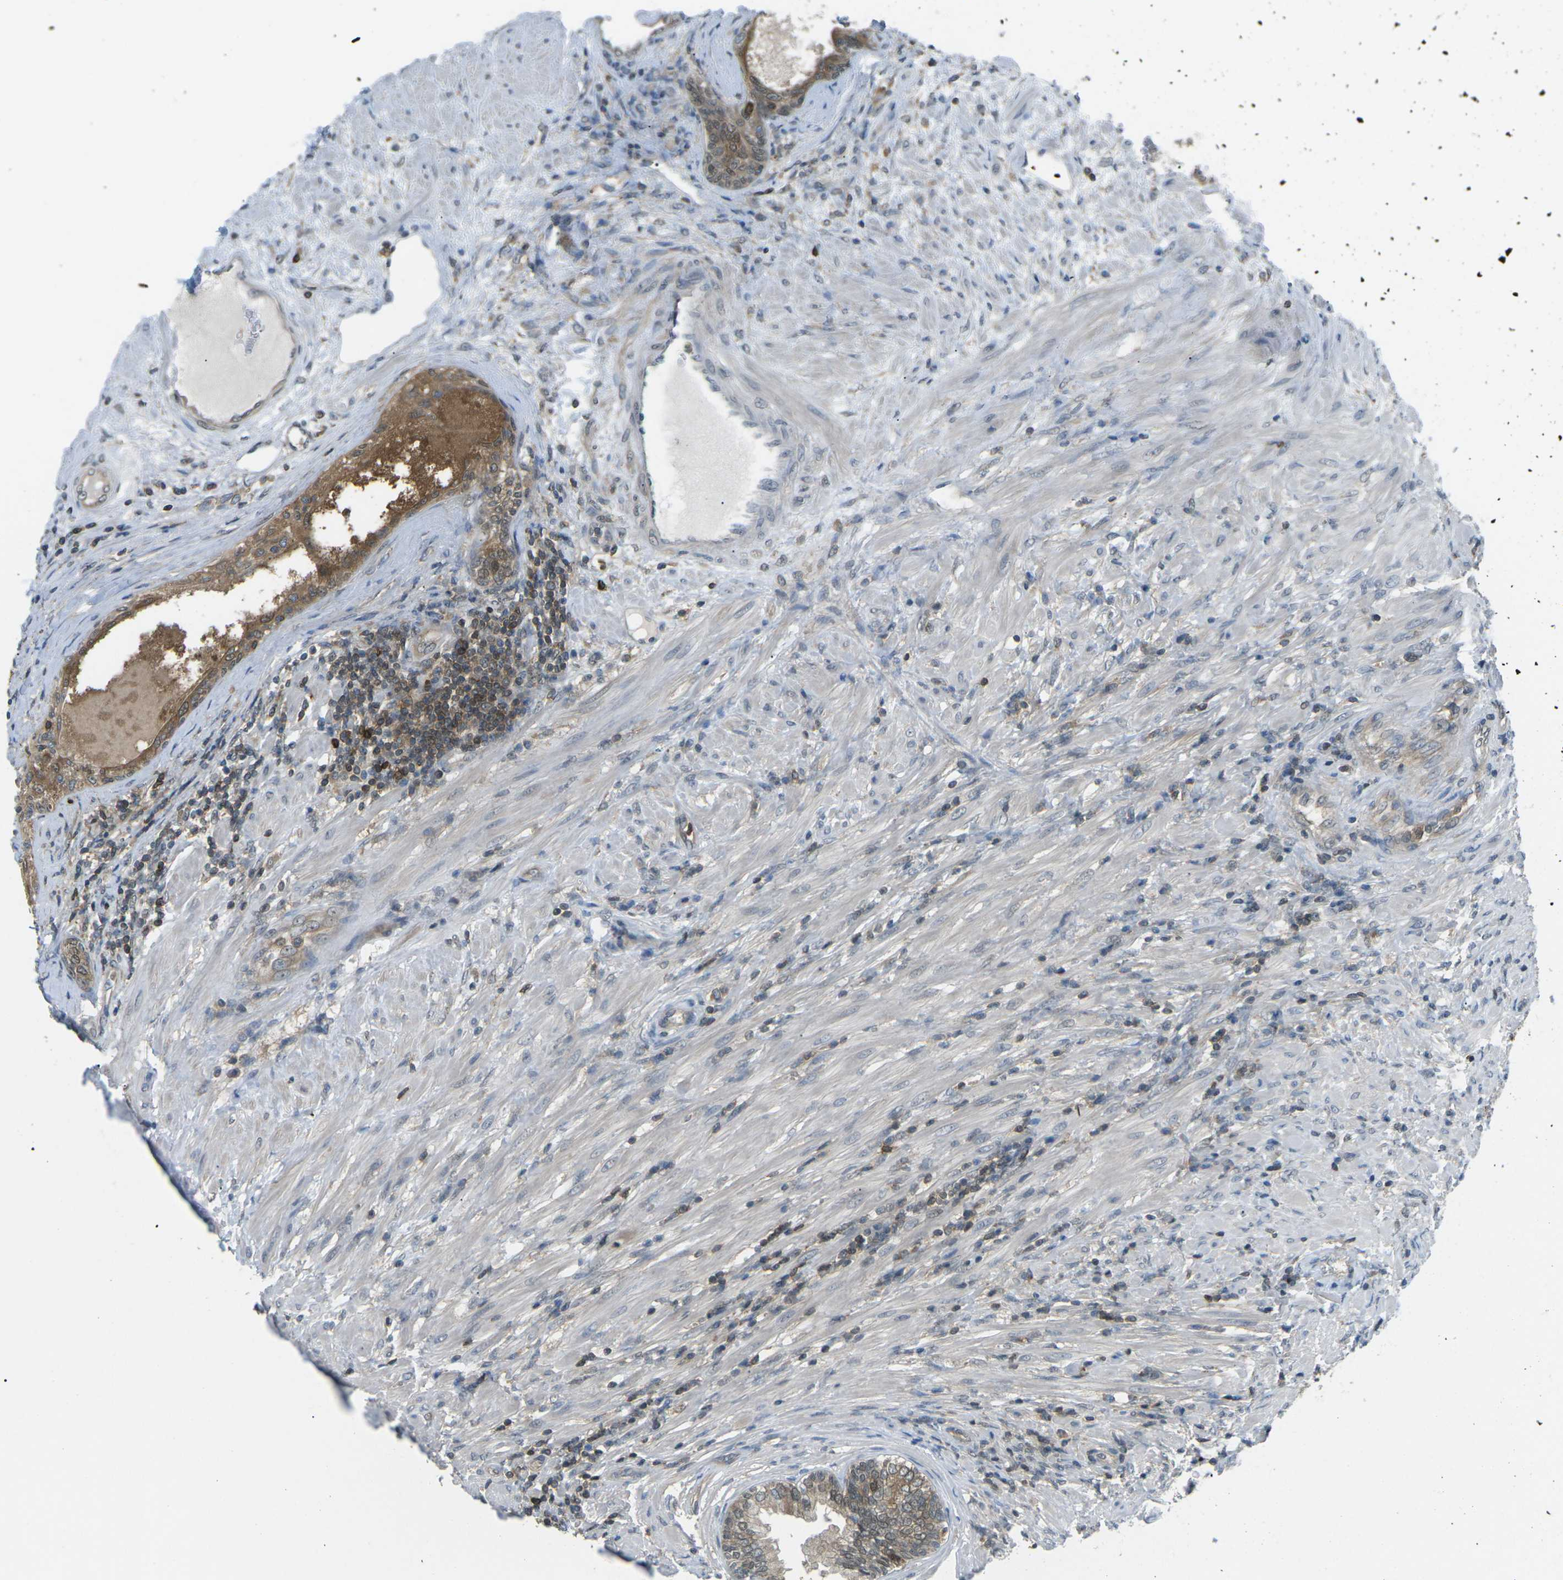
{"staining": {"intensity": "moderate", "quantity": ">75%", "location": "cytoplasmic/membranous,nuclear"}, "tissue": "prostate", "cell_type": "Glandular cells", "image_type": "normal", "snomed": [{"axis": "morphology", "description": "Normal tissue, NOS"}, {"axis": "topography", "description": "Prostate"}], "caption": "About >75% of glandular cells in normal human prostate display moderate cytoplasmic/membranous,nuclear protein staining as visualized by brown immunohistochemical staining.", "gene": "PIEZO2", "patient": {"sex": "male", "age": 76}}